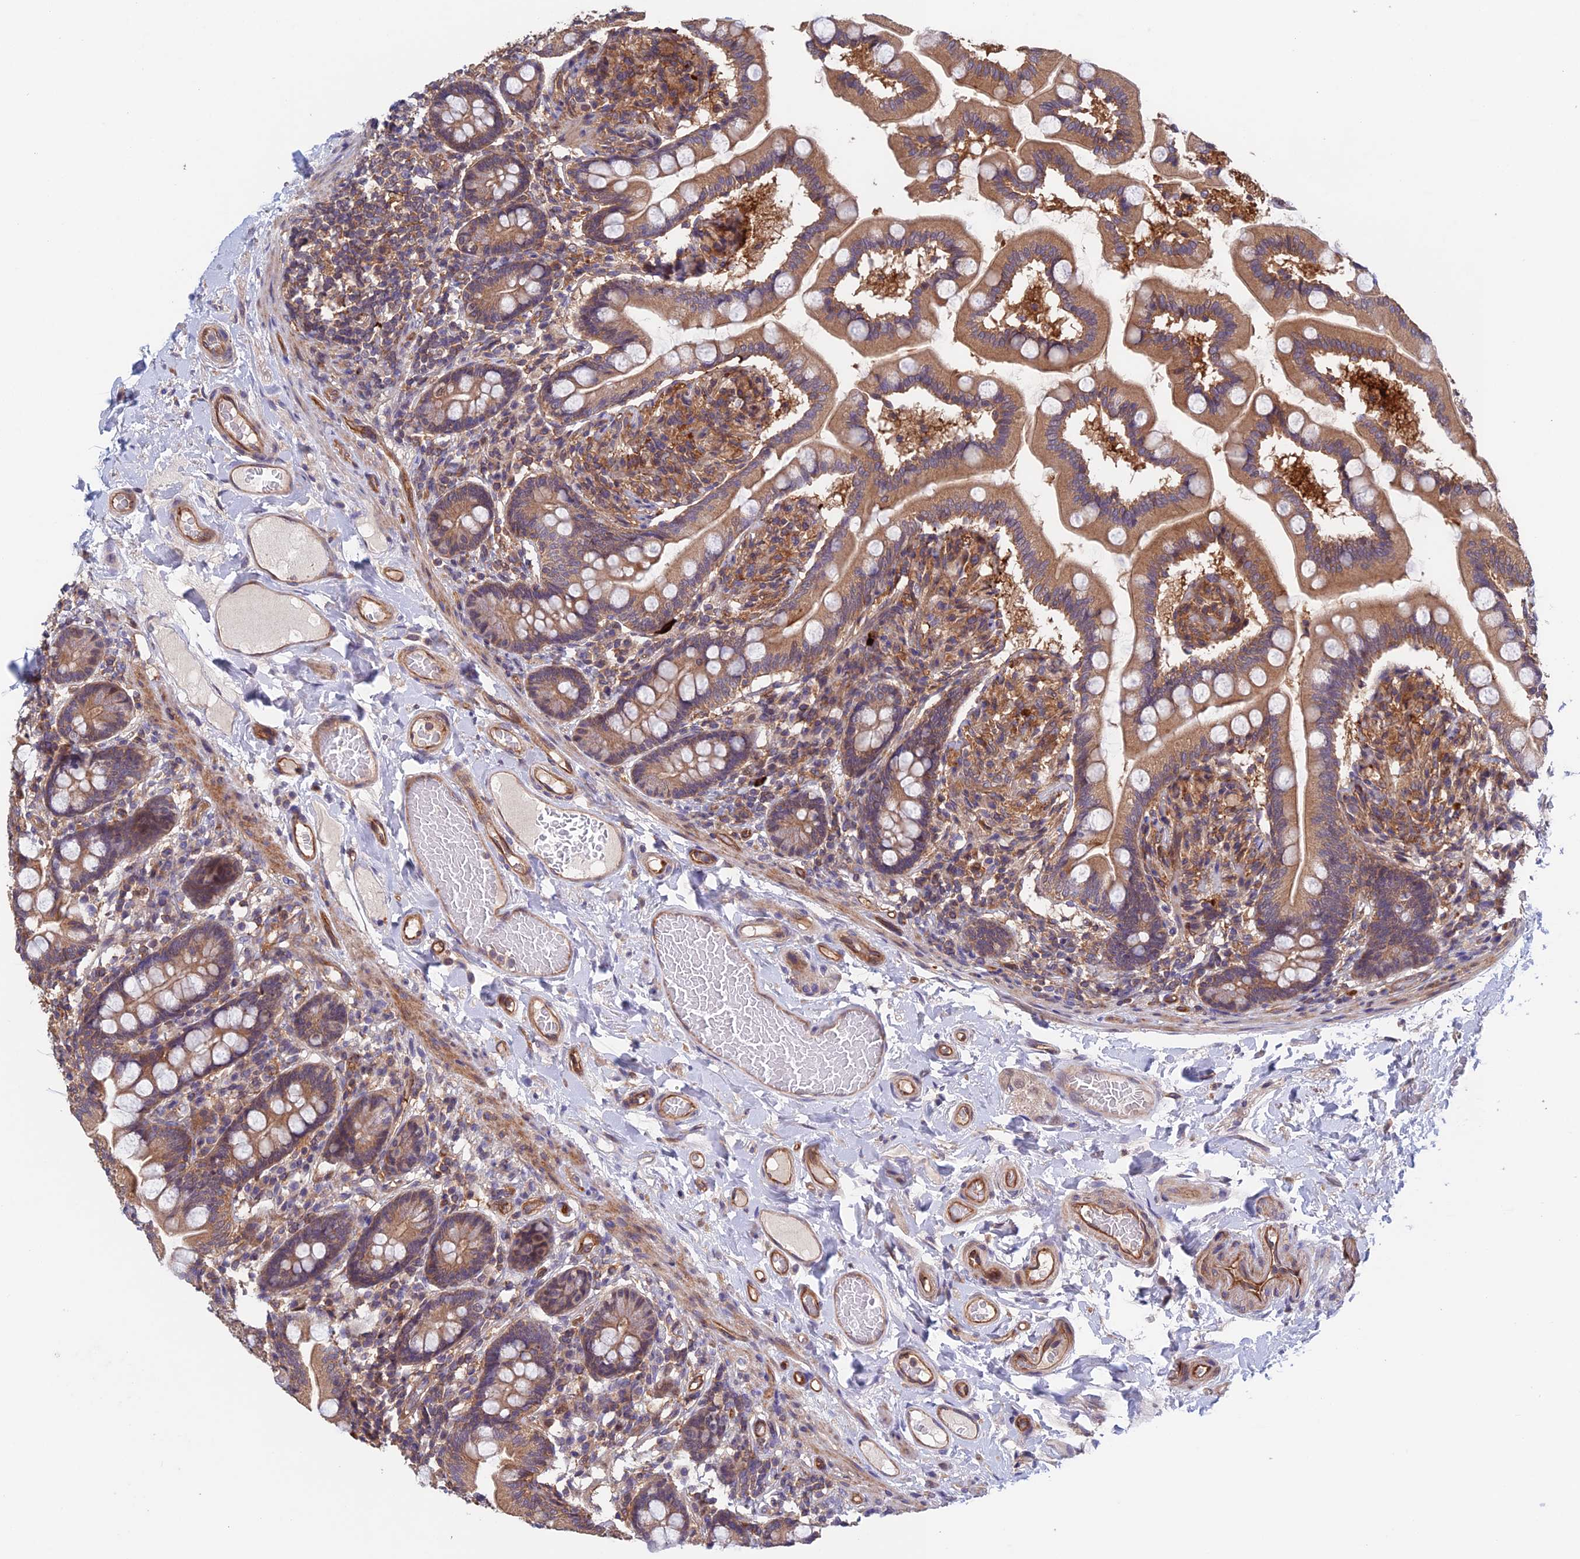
{"staining": {"intensity": "moderate", "quantity": ">75%", "location": "cytoplasmic/membranous"}, "tissue": "small intestine", "cell_type": "Glandular cells", "image_type": "normal", "snomed": [{"axis": "morphology", "description": "Normal tissue, NOS"}, {"axis": "topography", "description": "Small intestine"}], "caption": "Small intestine stained with immunohistochemistry (IHC) demonstrates moderate cytoplasmic/membranous expression in about >75% of glandular cells. Immunohistochemistry stains the protein of interest in brown and the nuclei are stained blue.", "gene": "NUDT16L1", "patient": {"sex": "female", "age": 64}}